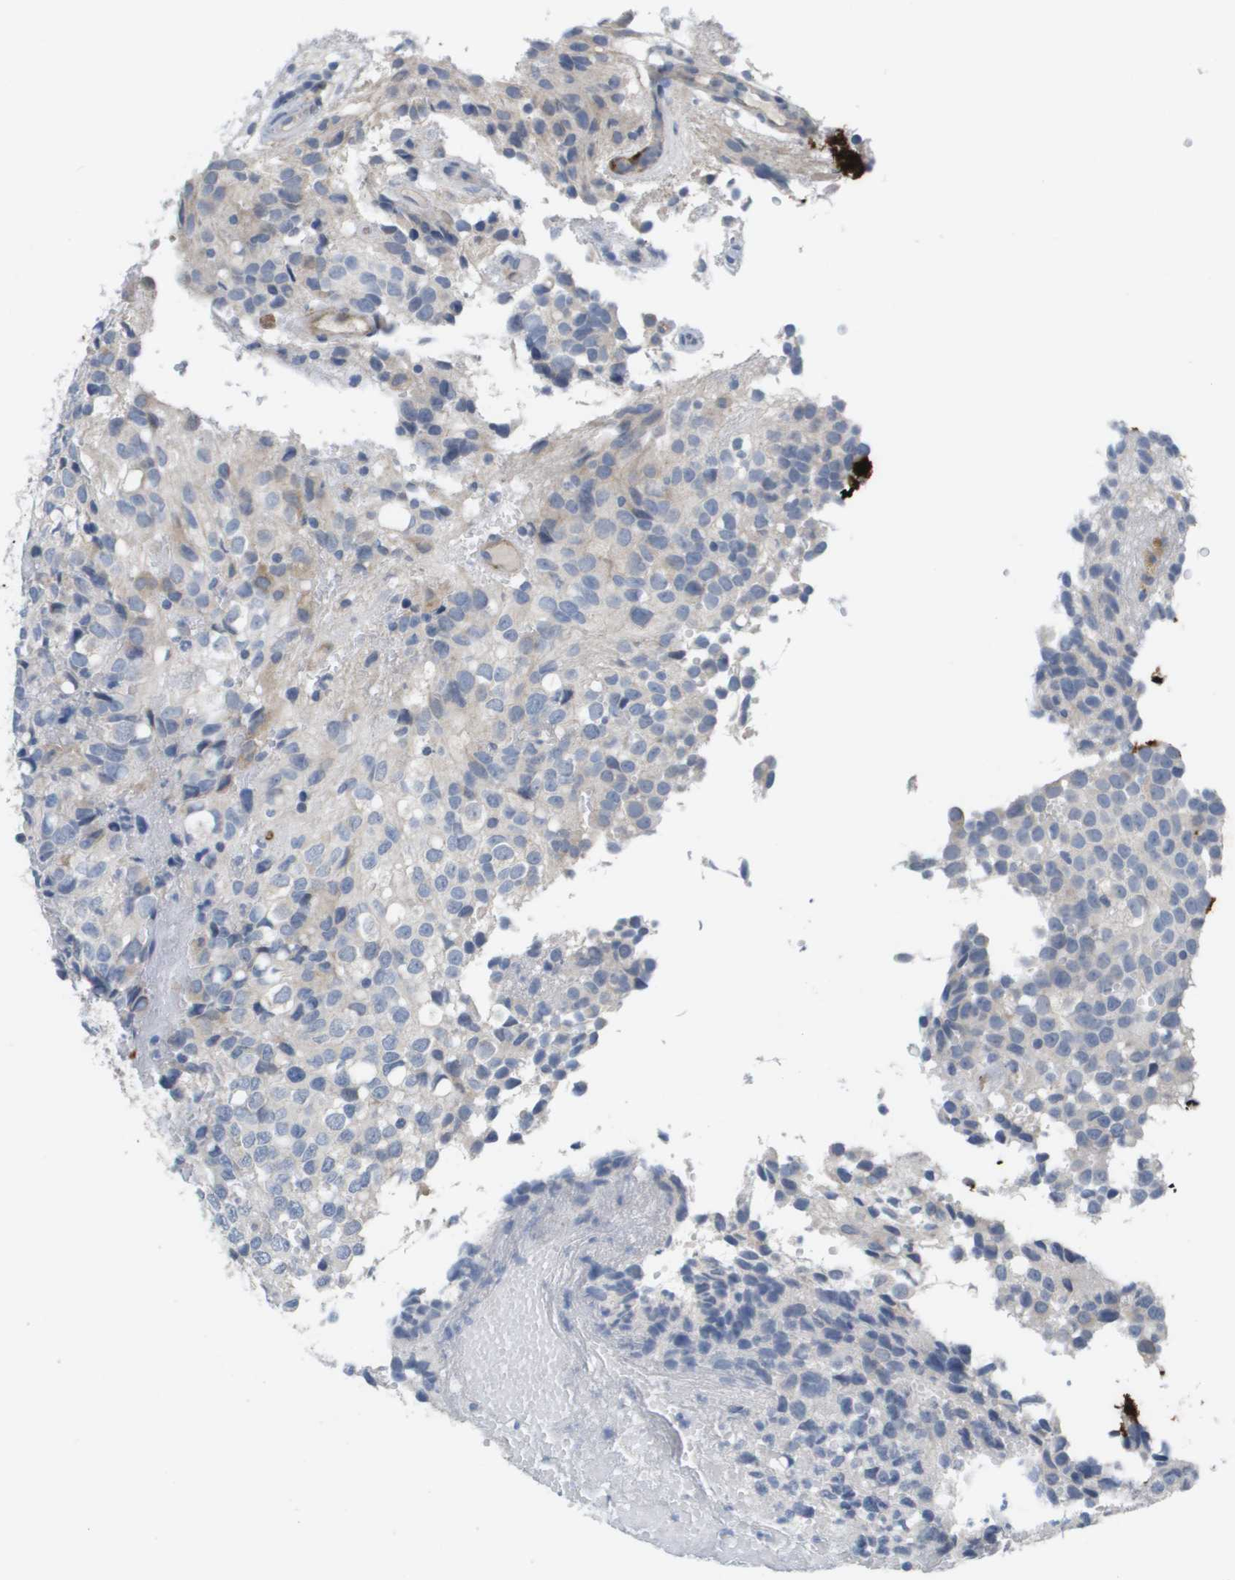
{"staining": {"intensity": "negative", "quantity": "none", "location": "none"}, "tissue": "glioma", "cell_type": "Tumor cells", "image_type": "cancer", "snomed": [{"axis": "morphology", "description": "Glioma, malignant, High grade"}, {"axis": "topography", "description": "Brain"}], "caption": "The photomicrograph displays no significant expression in tumor cells of malignant high-grade glioma. Brightfield microscopy of immunohistochemistry stained with DAB (3,3'-diaminobenzidine) (brown) and hematoxylin (blue), captured at high magnification.", "gene": "ANGPT2", "patient": {"sex": "male", "age": 32}}